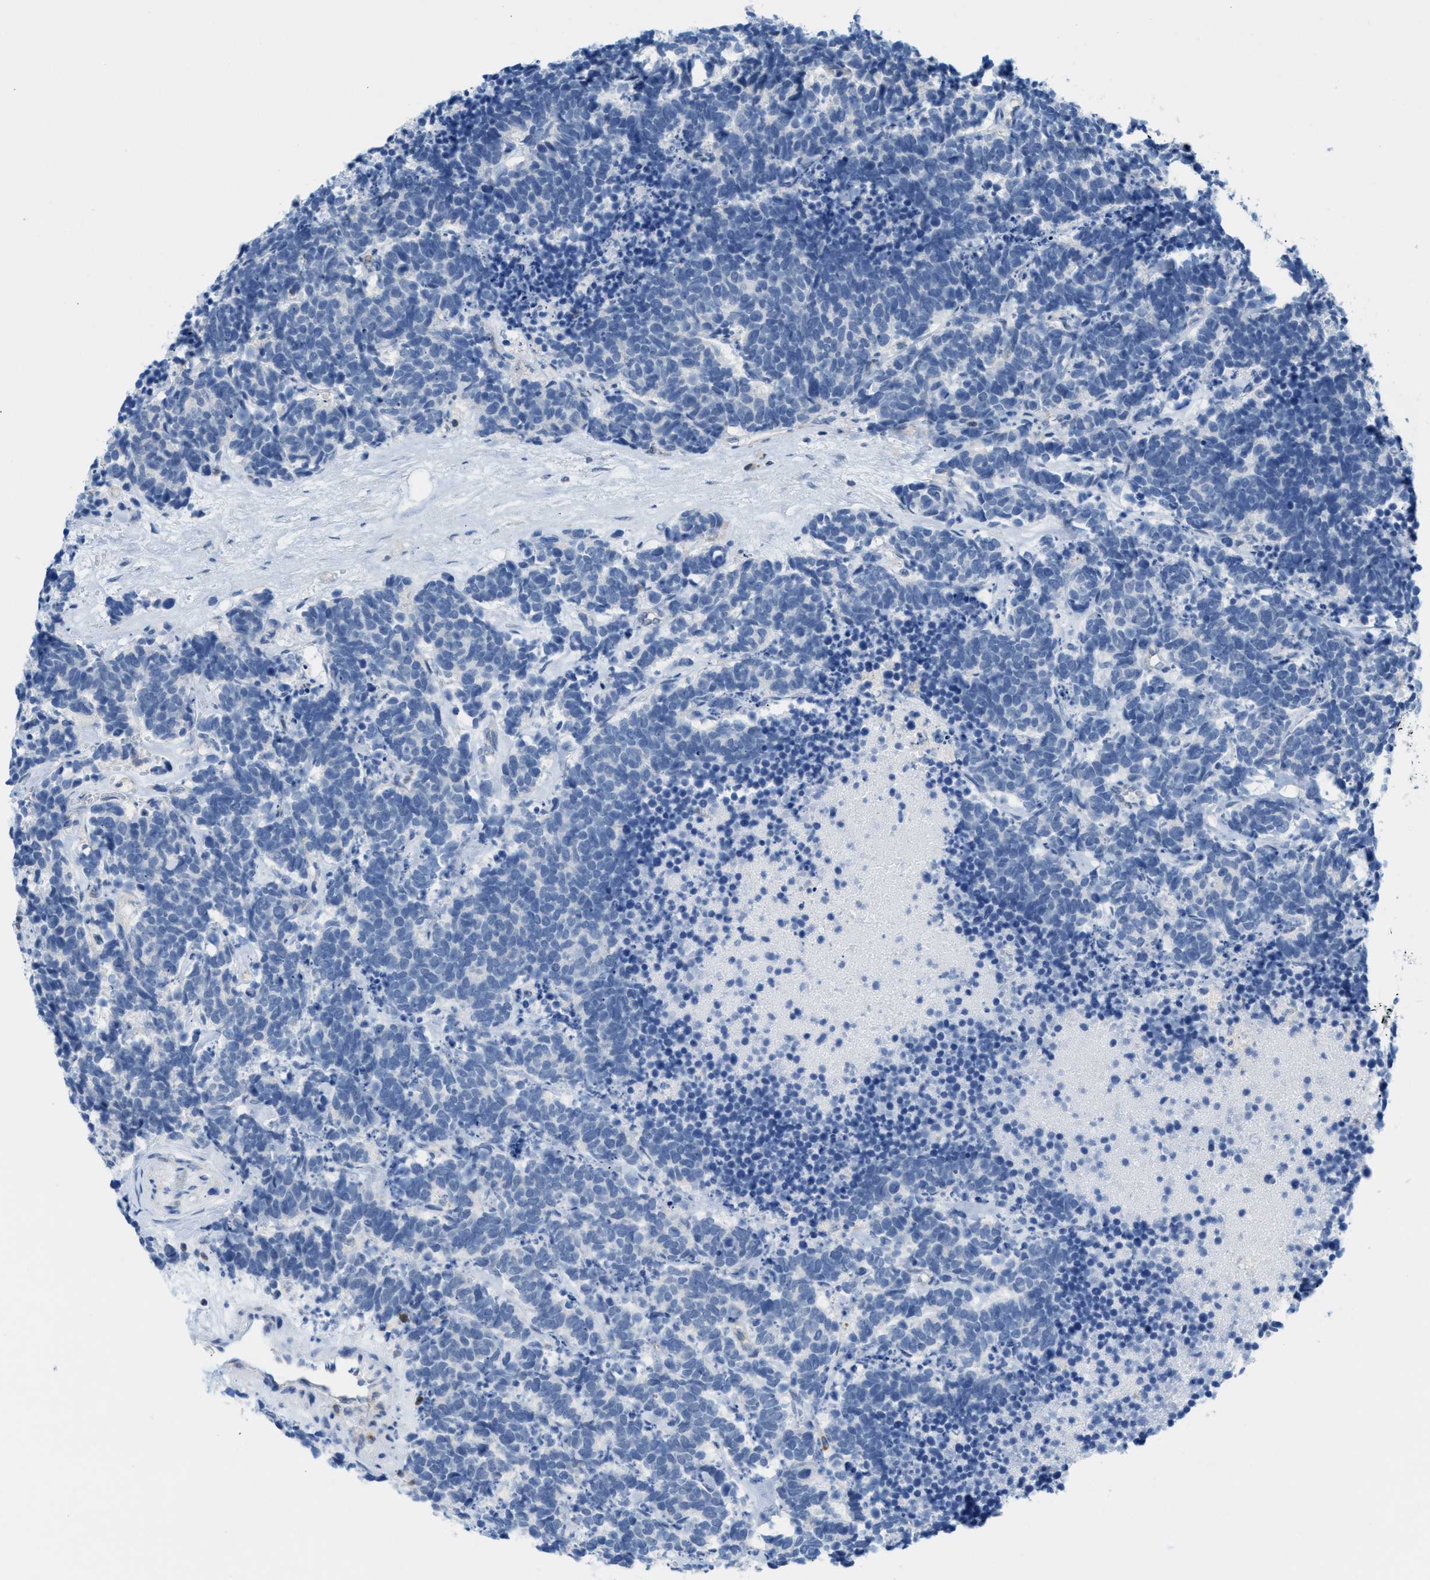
{"staining": {"intensity": "negative", "quantity": "none", "location": "none"}, "tissue": "carcinoid", "cell_type": "Tumor cells", "image_type": "cancer", "snomed": [{"axis": "morphology", "description": "Carcinoma, NOS"}, {"axis": "morphology", "description": "Carcinoid, malignant, NOS"}, {"axis": "topography", "description": "Urinary bladder"}], "caption": "Immunohistochemistry image of human carcinoid stained for a protein (brown), which exhibits no expression in tumor cells. (DAB (3,3'-diaminobenzidine) immunohistochemistry with hematoxylin counter stain).", "gene": "IL16", "patient": {"sex": "male", "age": 57}}